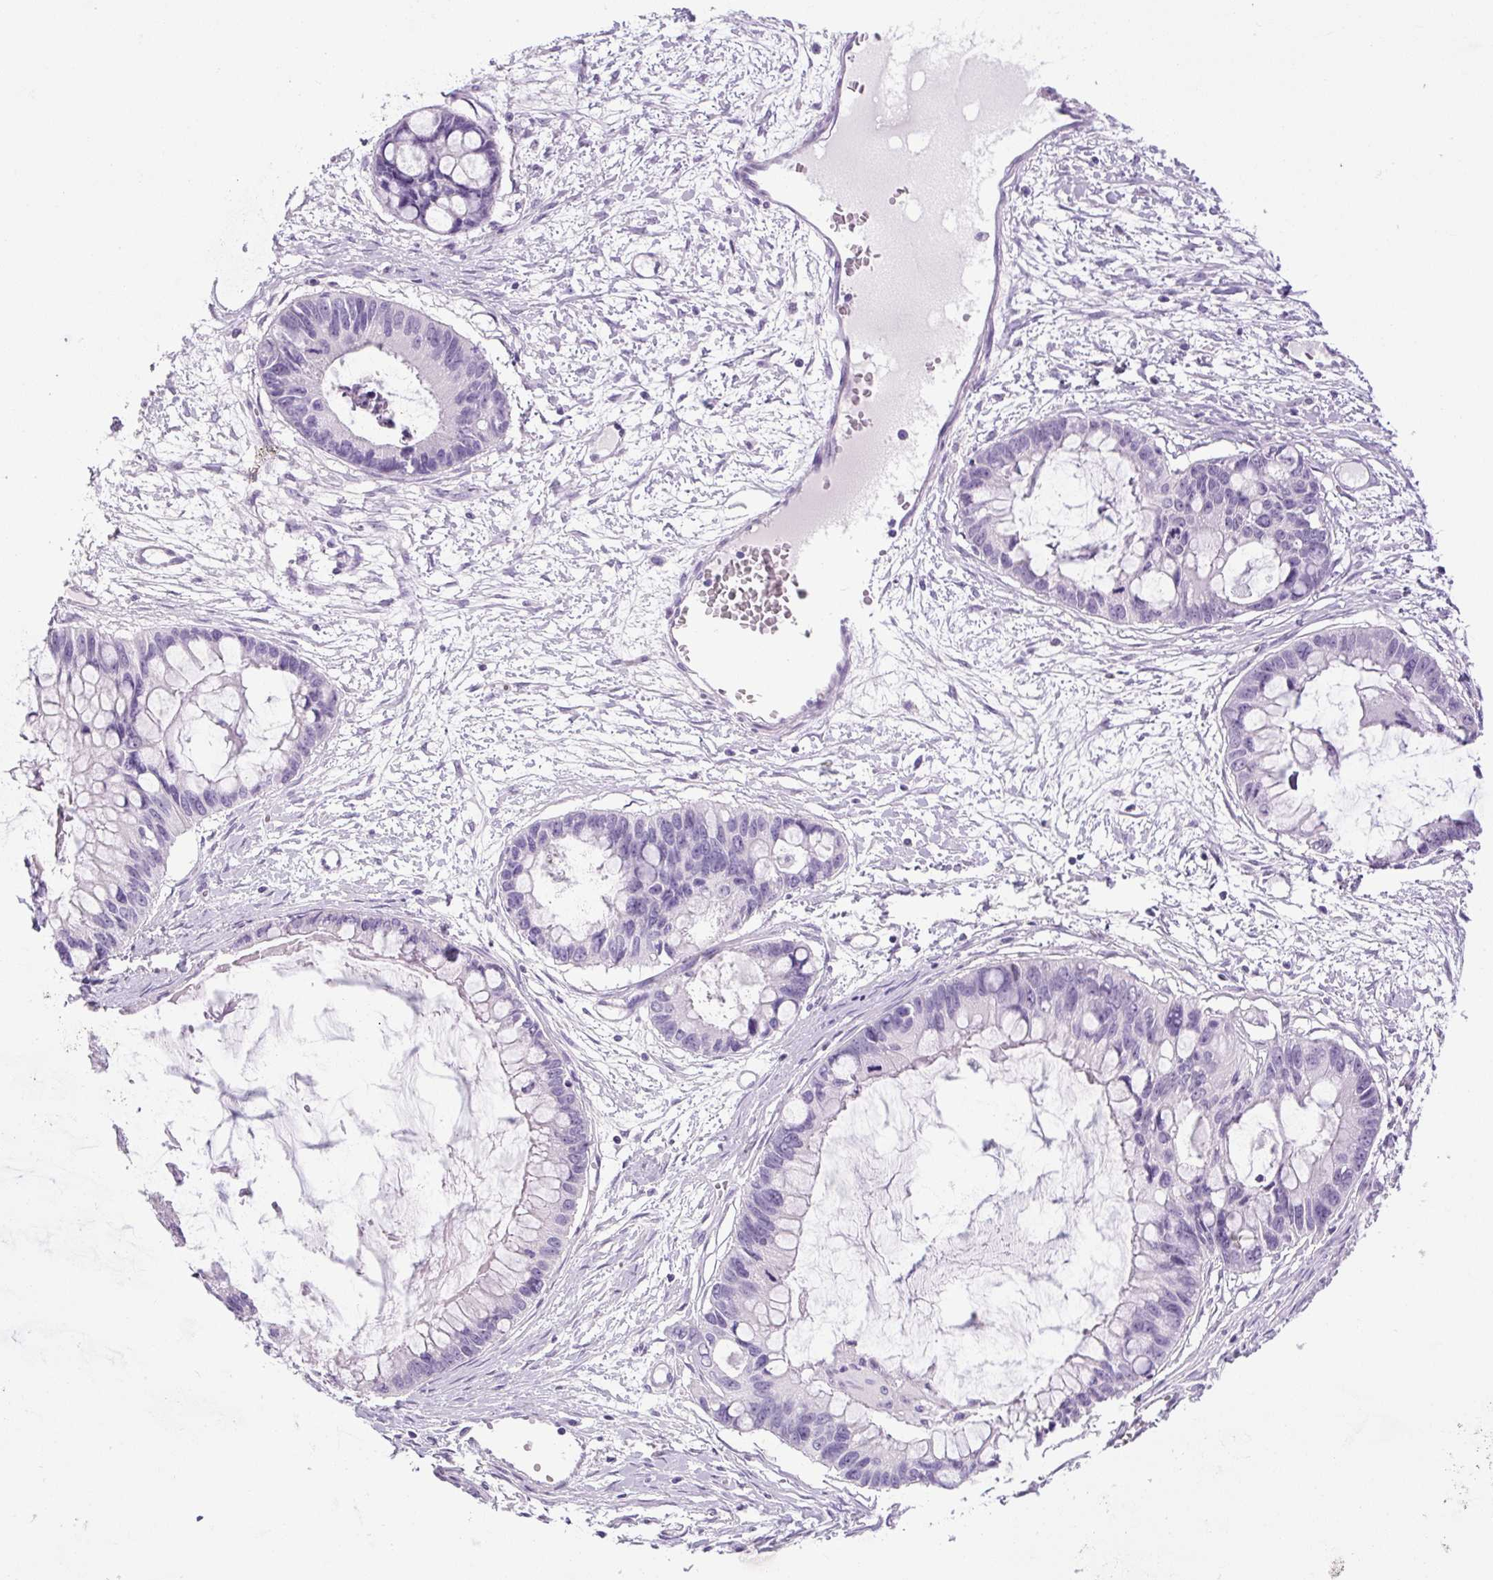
{"staining": {"intensity": "negative", "quantity": "none", "location": "none"}, "tissue": "ovarian cancer", "cell_type": "Tumor cells", "image_type": "cancer", "snomed": [{"axis": "morphology", "description": "Cystadenocarcinoma, mucinous, NOS"}, {"axis": "topography", "description": "Ovary"}], "caption": "Immunohistochemistry image of ovarian cancer (mucinous cystadenocarcinoma) stained for a protein (brown), which demonstrates no expression in tumor cells.", "gene": "CHGA", "patient": {"sex": "female", "age": 63}}